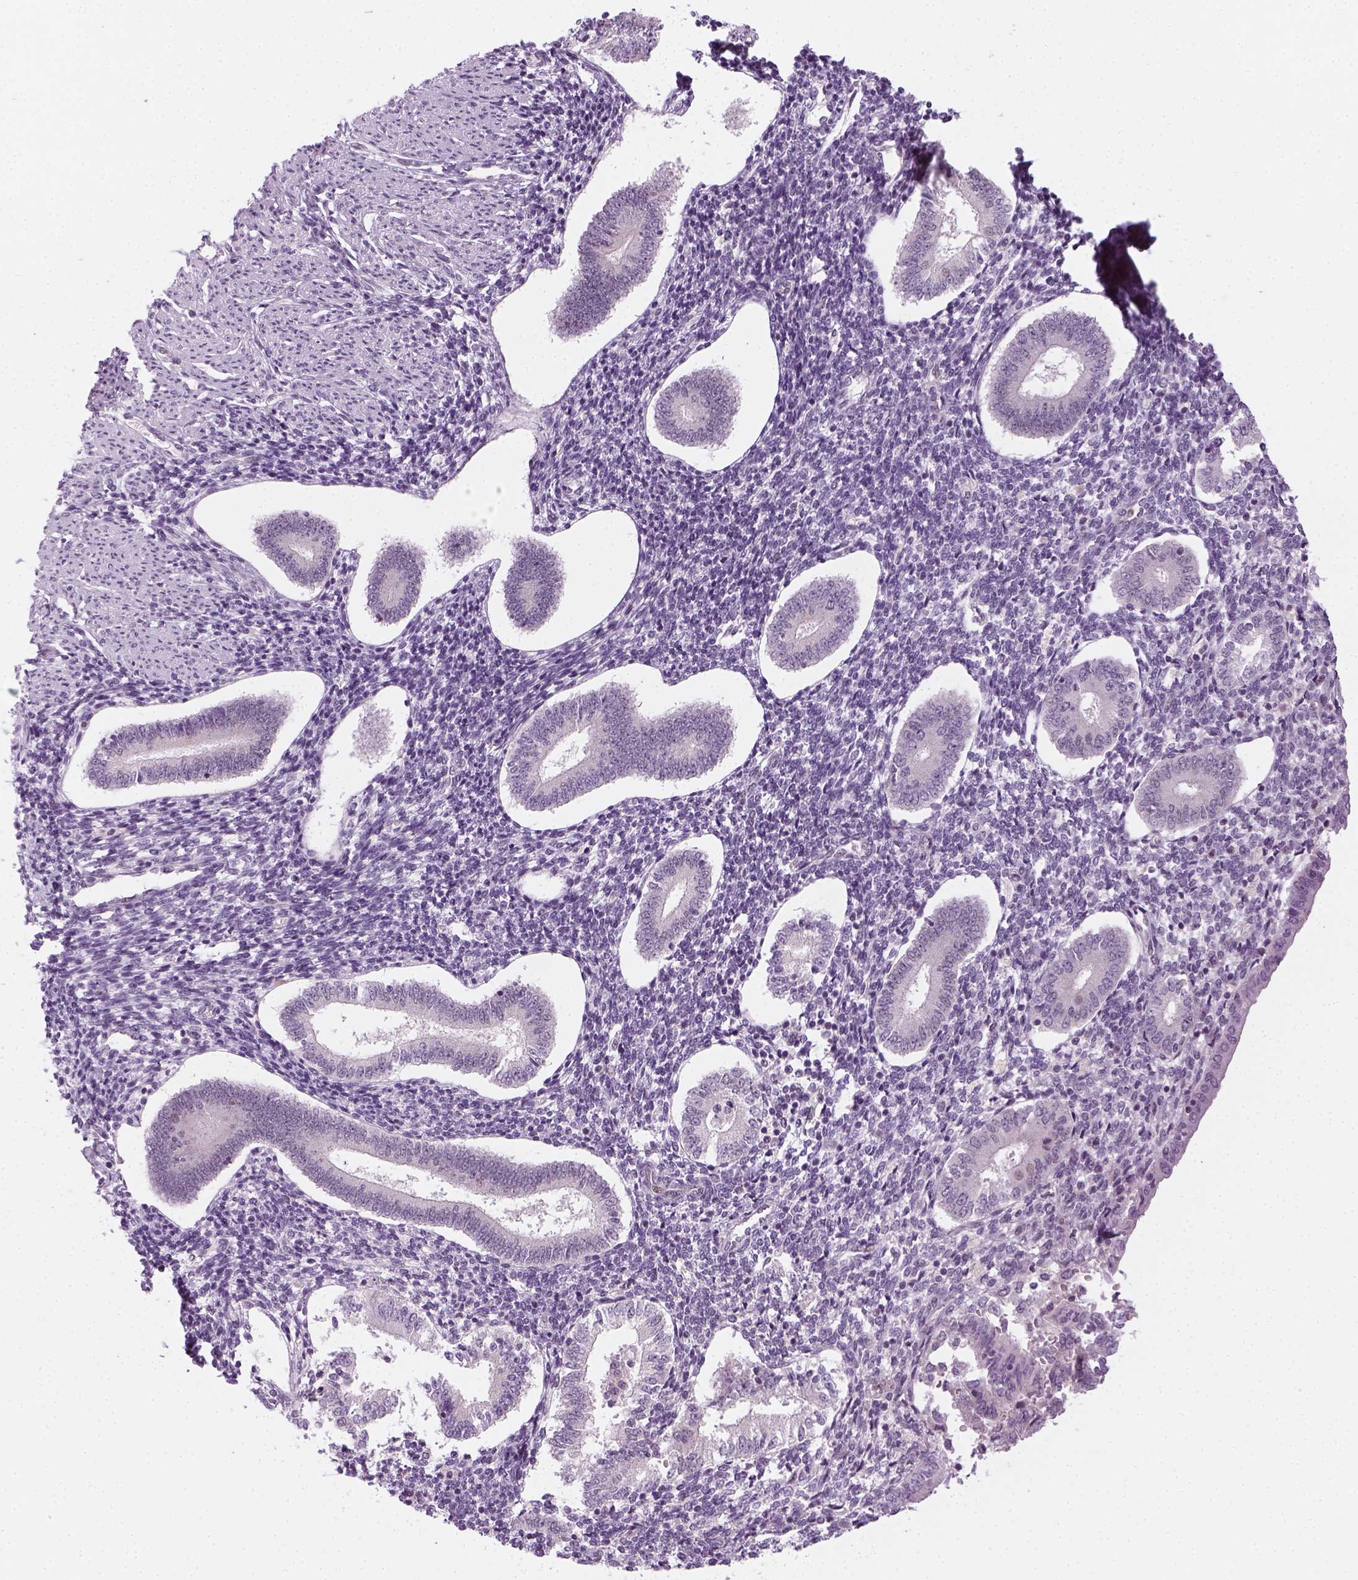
{"staining": {"intensity": "negative", "quantity": "none", "location": "none"}, "tissue": "endometrium", "cell_type": "Cells in endometrial stroma", "image_type": "normal", "snomed": [{"axis": "morphology", "description": "Normal tissue, NOS"}, {"axis": "topography", "description": "Endometrium"}], "caption": "Image shows no significant protein expression in cells in endometrial stroma of normal endometrium. (Brightfield microscopy of DAB IHC at high magnification).", "gene": "MAGEB3", "patient": {"sex": "female", "age": 40}}